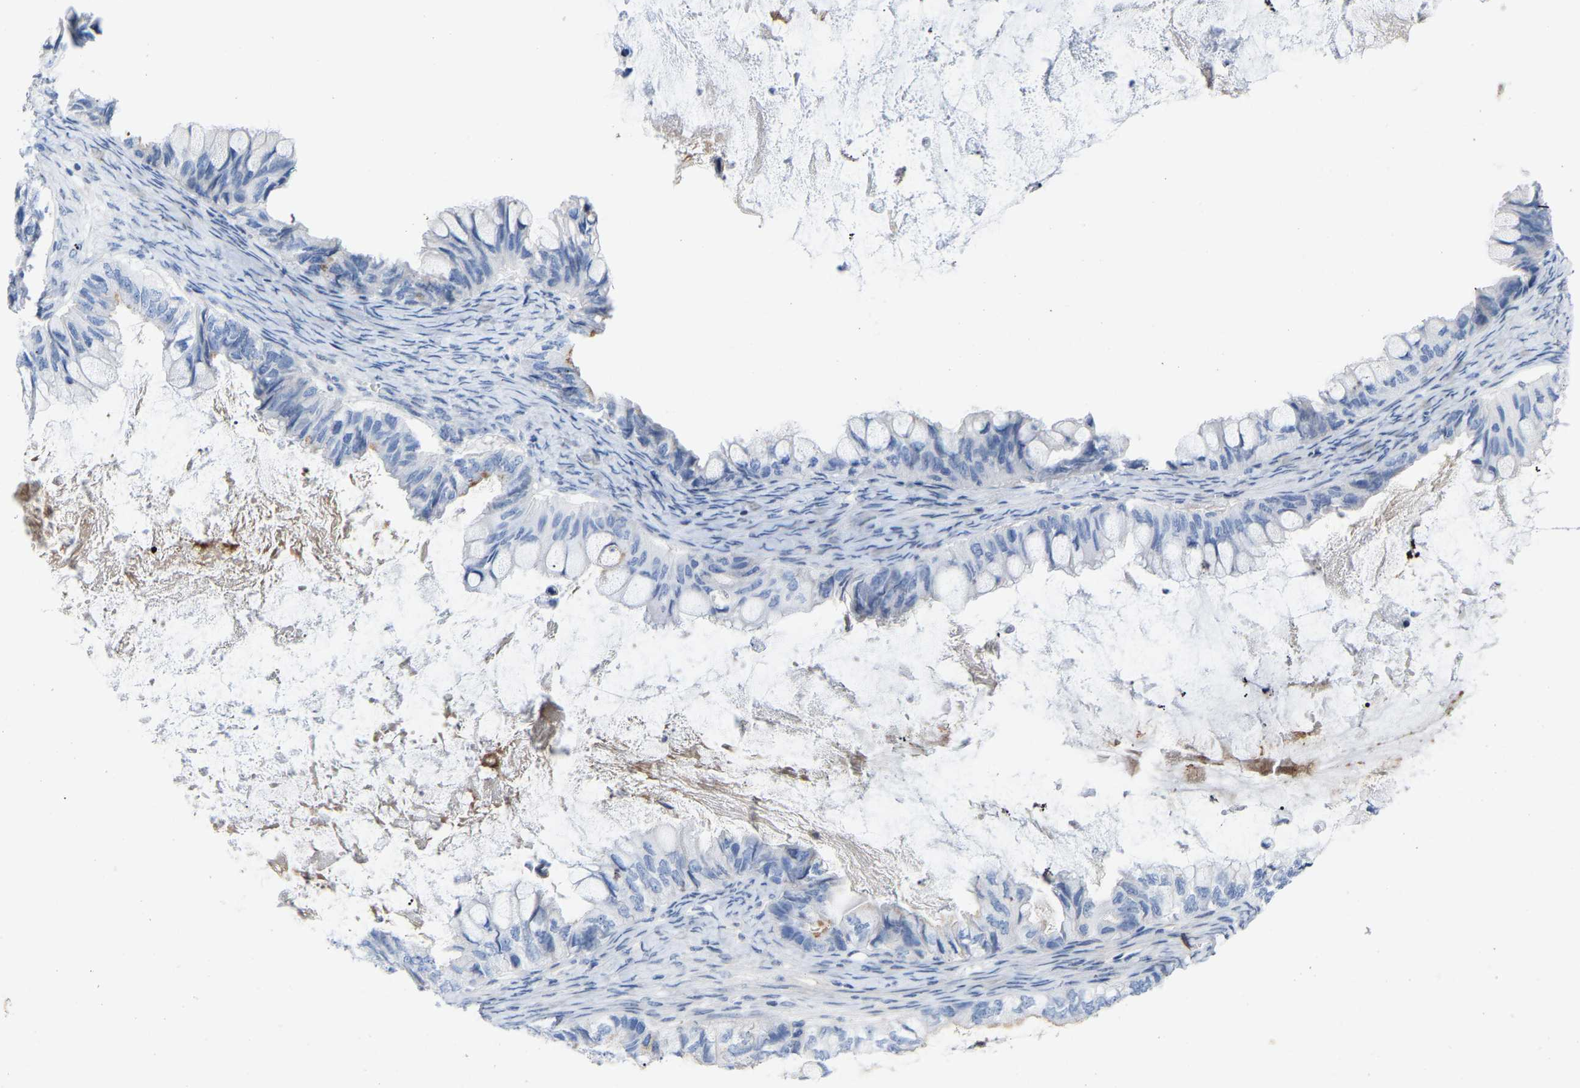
{"staining": {"intensity": "negative", "quantity": "none", "location": "none"}, "tissue": "ovarian cancer", "cell_type": "Tumor cells", "image_type": "cancer", "snomed": [{"axis": "morphology", "description": "Cystadenocarcinoma, mucinous, NOS"}, {"axis": "topography", "description": "Ovary"}], "caption": "Tumor cells are negative for brown protein staining in ovarian cancer (mucinous cystadenocarcinoma).", "gene": "ABTB2", "patient": {"sex": "female", "age": 80}}